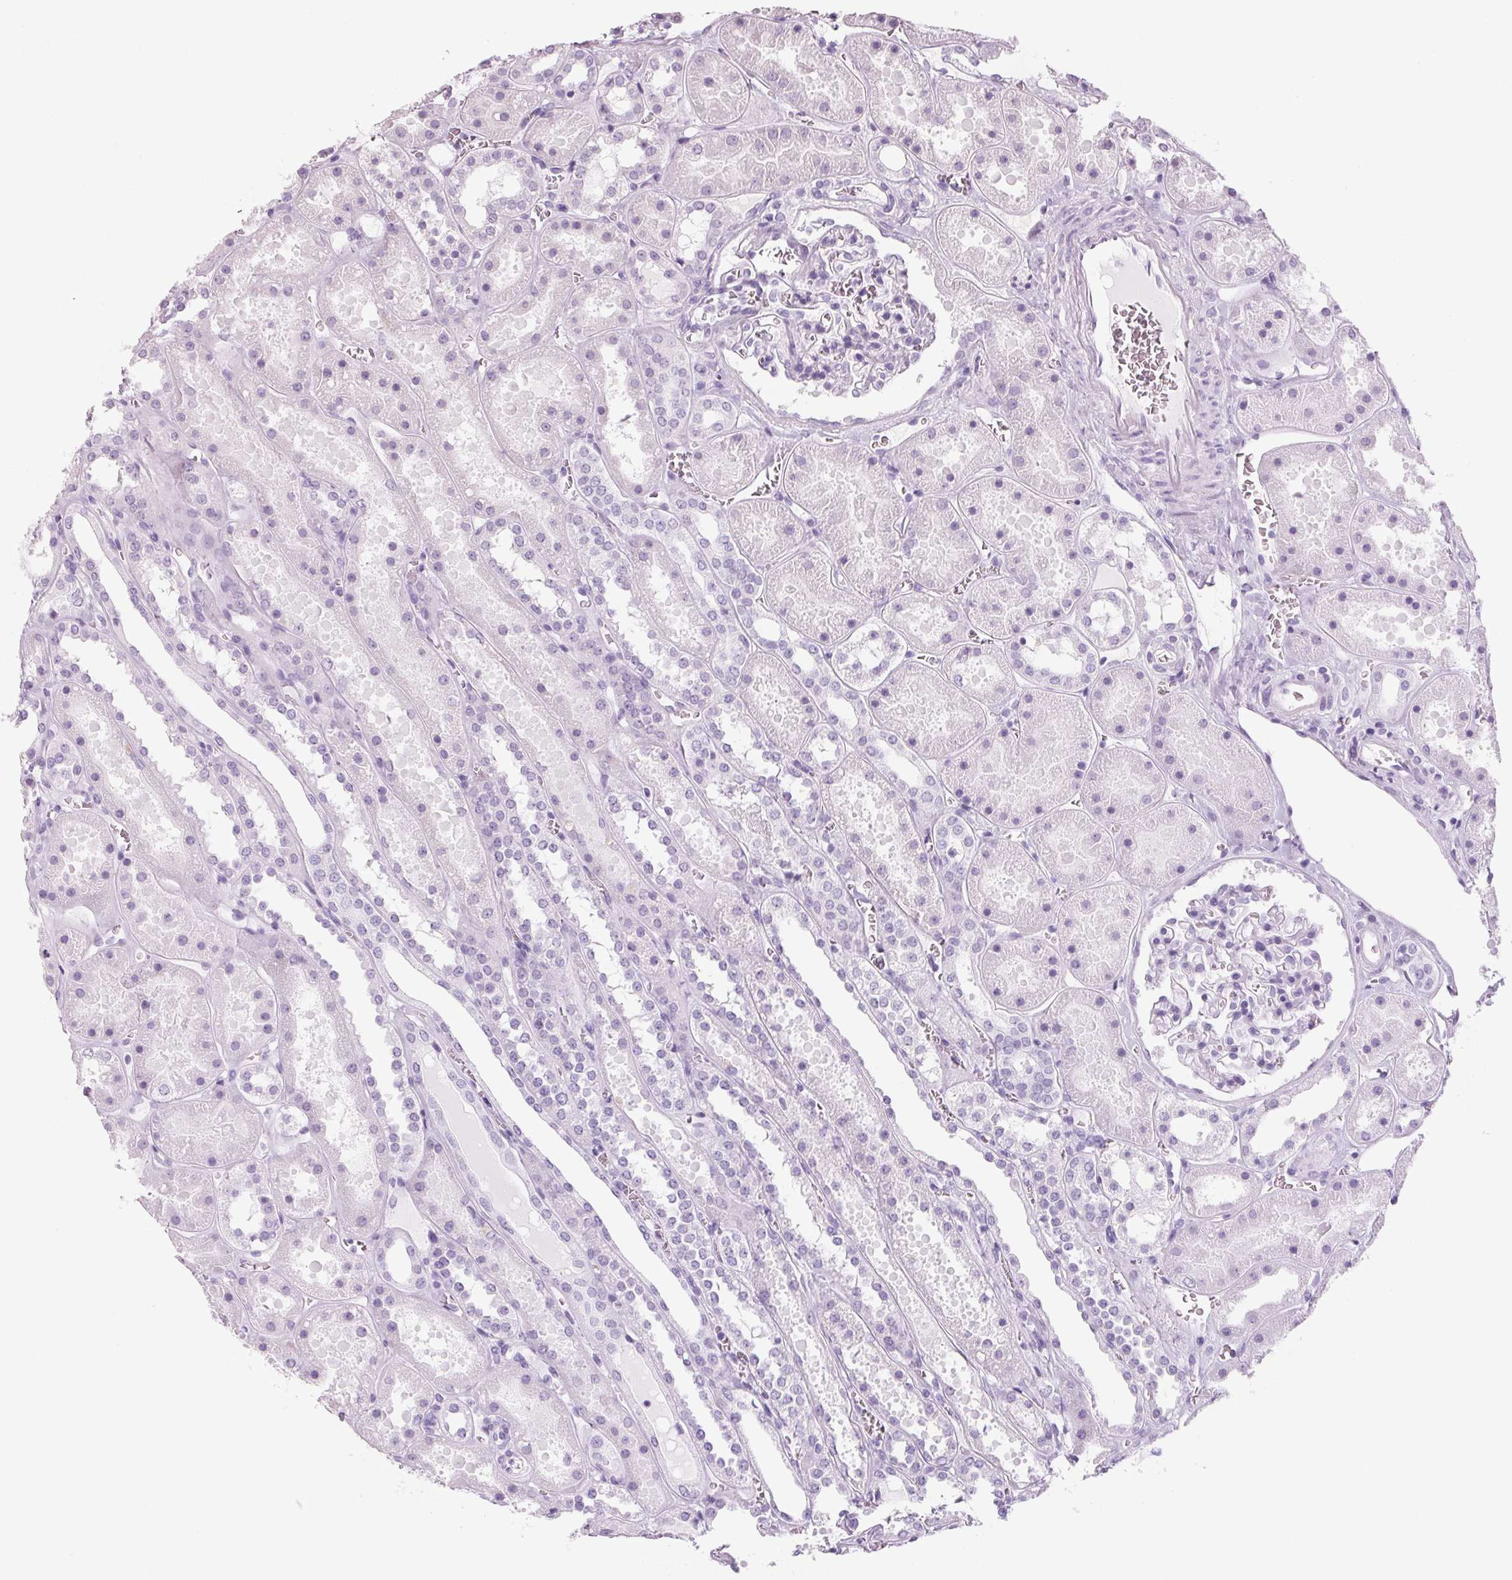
{"staining": {"intensity": "negative", "quantity": "none", "location": "none"}, "tissue": "kidney", "cell_type": "Cells in glomeruli", "image_type": "normal", "snomed": [{"axis": "morphology", "description": "Normal tissue, NOS"}, {"axis": "topography", "description": "Kidney"}], "caption": "Immunohistochemical staining of normal human kidney shows no significant positivity in cells in glomeruli. (DAB immunohistochemistry (IHC) with hematoxylin counter stain).", "gene": "ADAM20", "patient": {"sex": "female", "age": 41}}